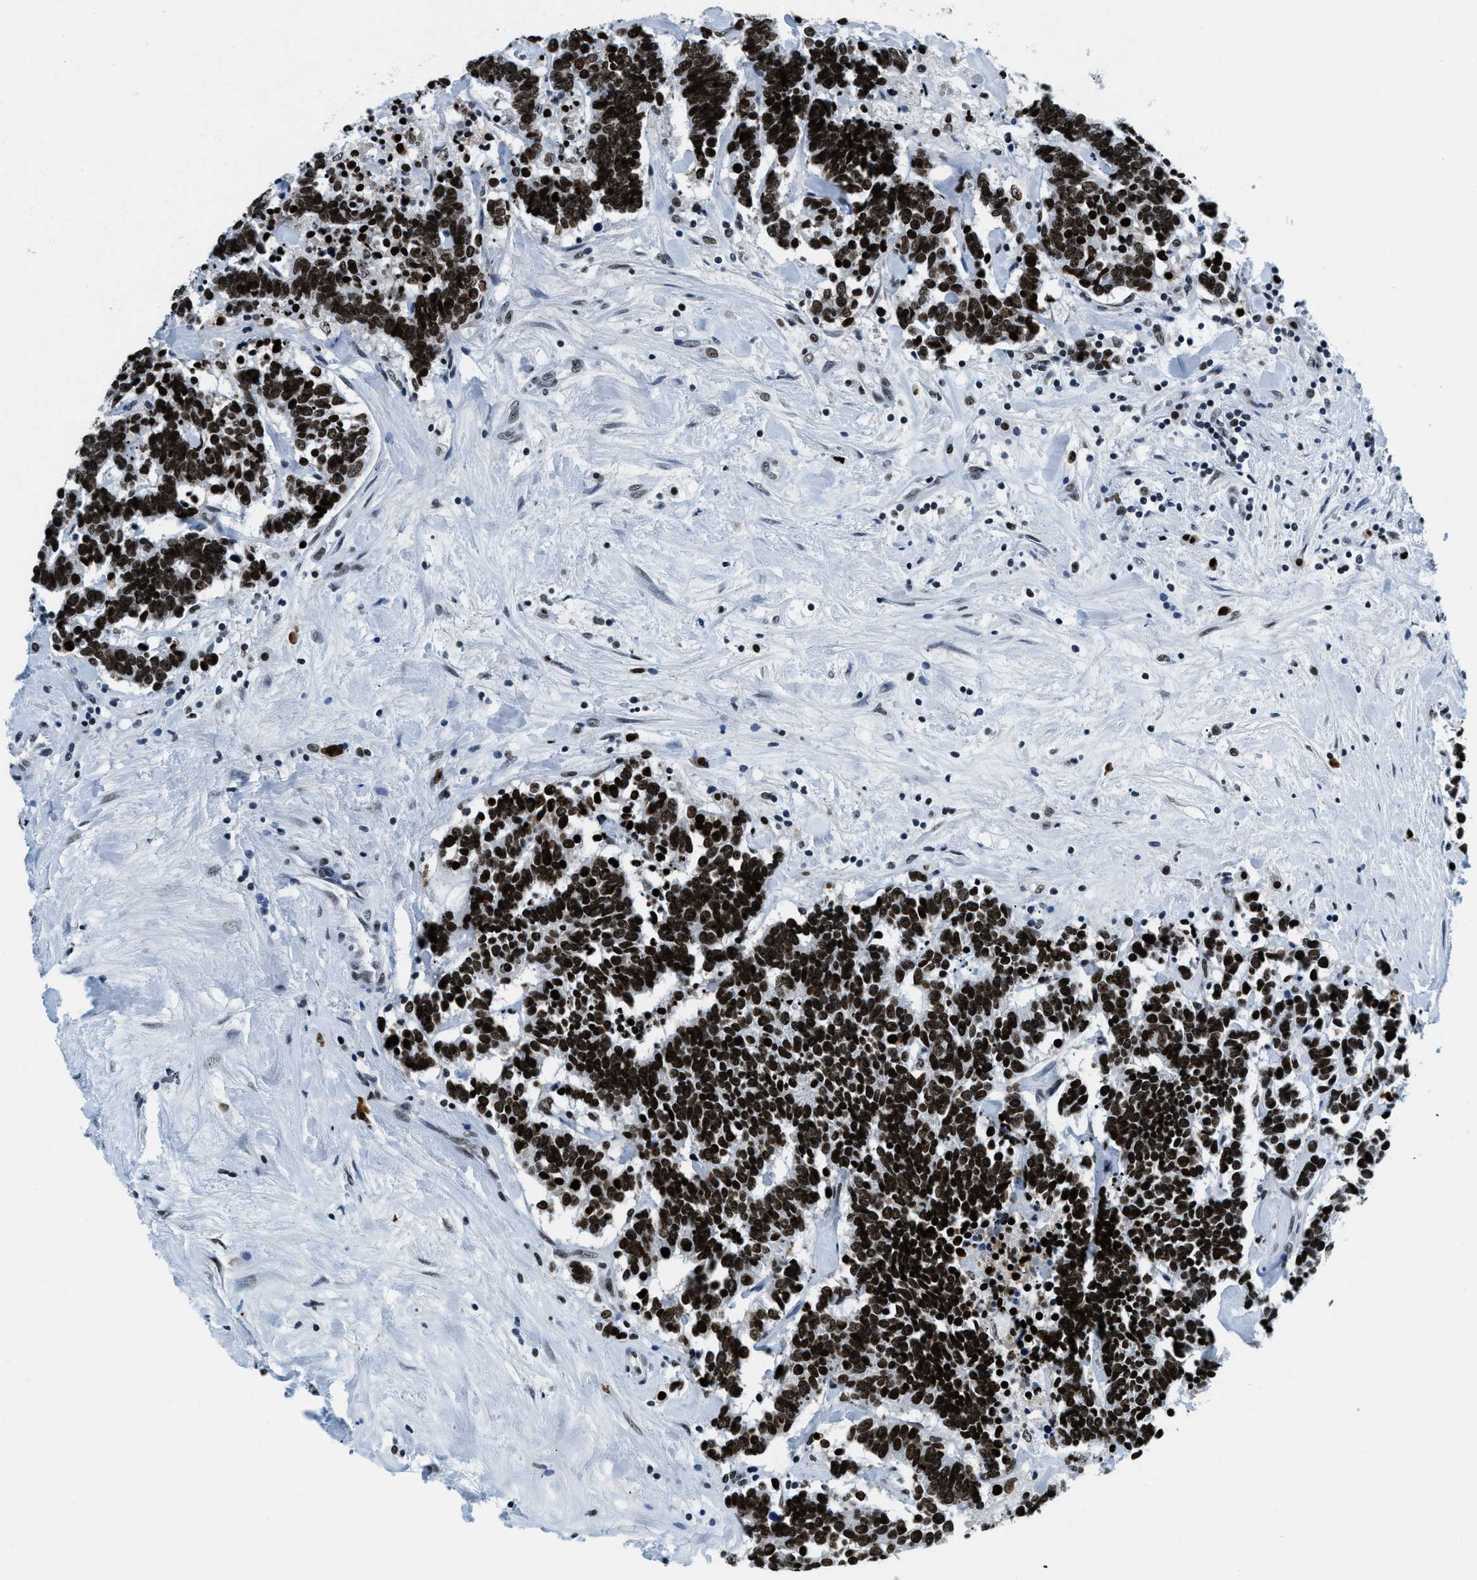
{"staining": {"intensity": "strong", "quantity": ">75%", "location": "nuclear"}, "tissue": "carcinoid", "cell_type": "Tumor cells", "image_type": "cancer", "snomed": [{"axis": "morphology", "description": "Carcinoma, NOS"}, {"axis": "morphology", "description": "Carcinoid, malignant, NOS"}, {"axis": "topography", "description": "Urinary bladder"}], "caption": "Human carcinoma stained with a brown dye demonstrates strong nuclear positive expression in about >75% of tumor cells.", "gene": "TOP1", "patient": {"sex": "male", "age": 57}}